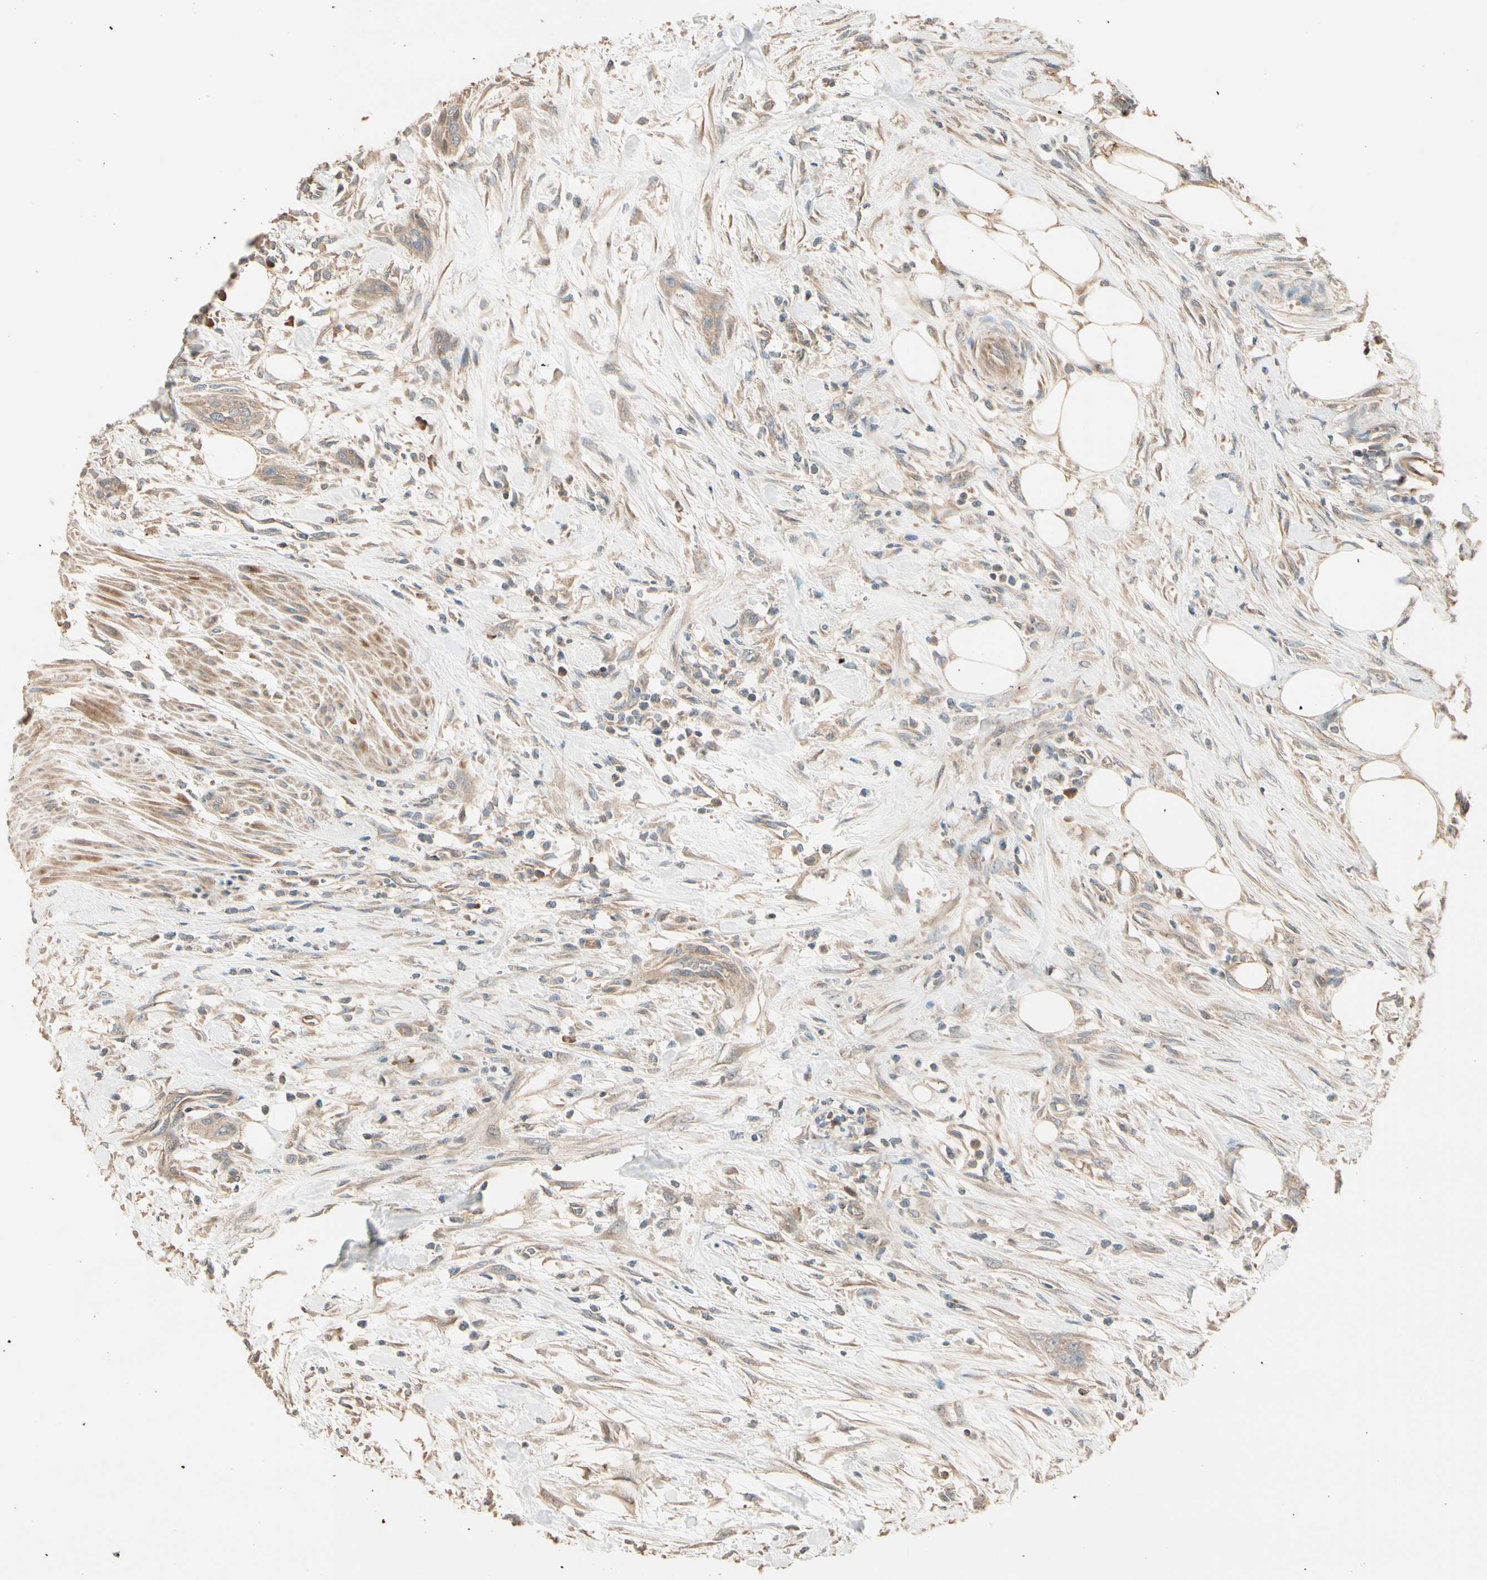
{"staining": {"intensity": "weak", "quantity": ">75%", "location": "cytoplasmic/membranous"}, "tissue": "urothelial cancer", "cell_type": "Tumor cells", "image_type": "cancer", "snomed": [{"axis": "morphology", "description": "Urothelial carcinoma, High grade"}, {"axis": "topography", "description": "Urinary bladder"}], "caption": "High-power microscopy captured an IHC photomicrograph of high-grade urothelial carcinoma, revealing weak cytoplasmic/membranous staining in approximately >75% of tumor cells.", "gene": "TNFRSF21", "patient": {"sex": "male", "age": 35}}